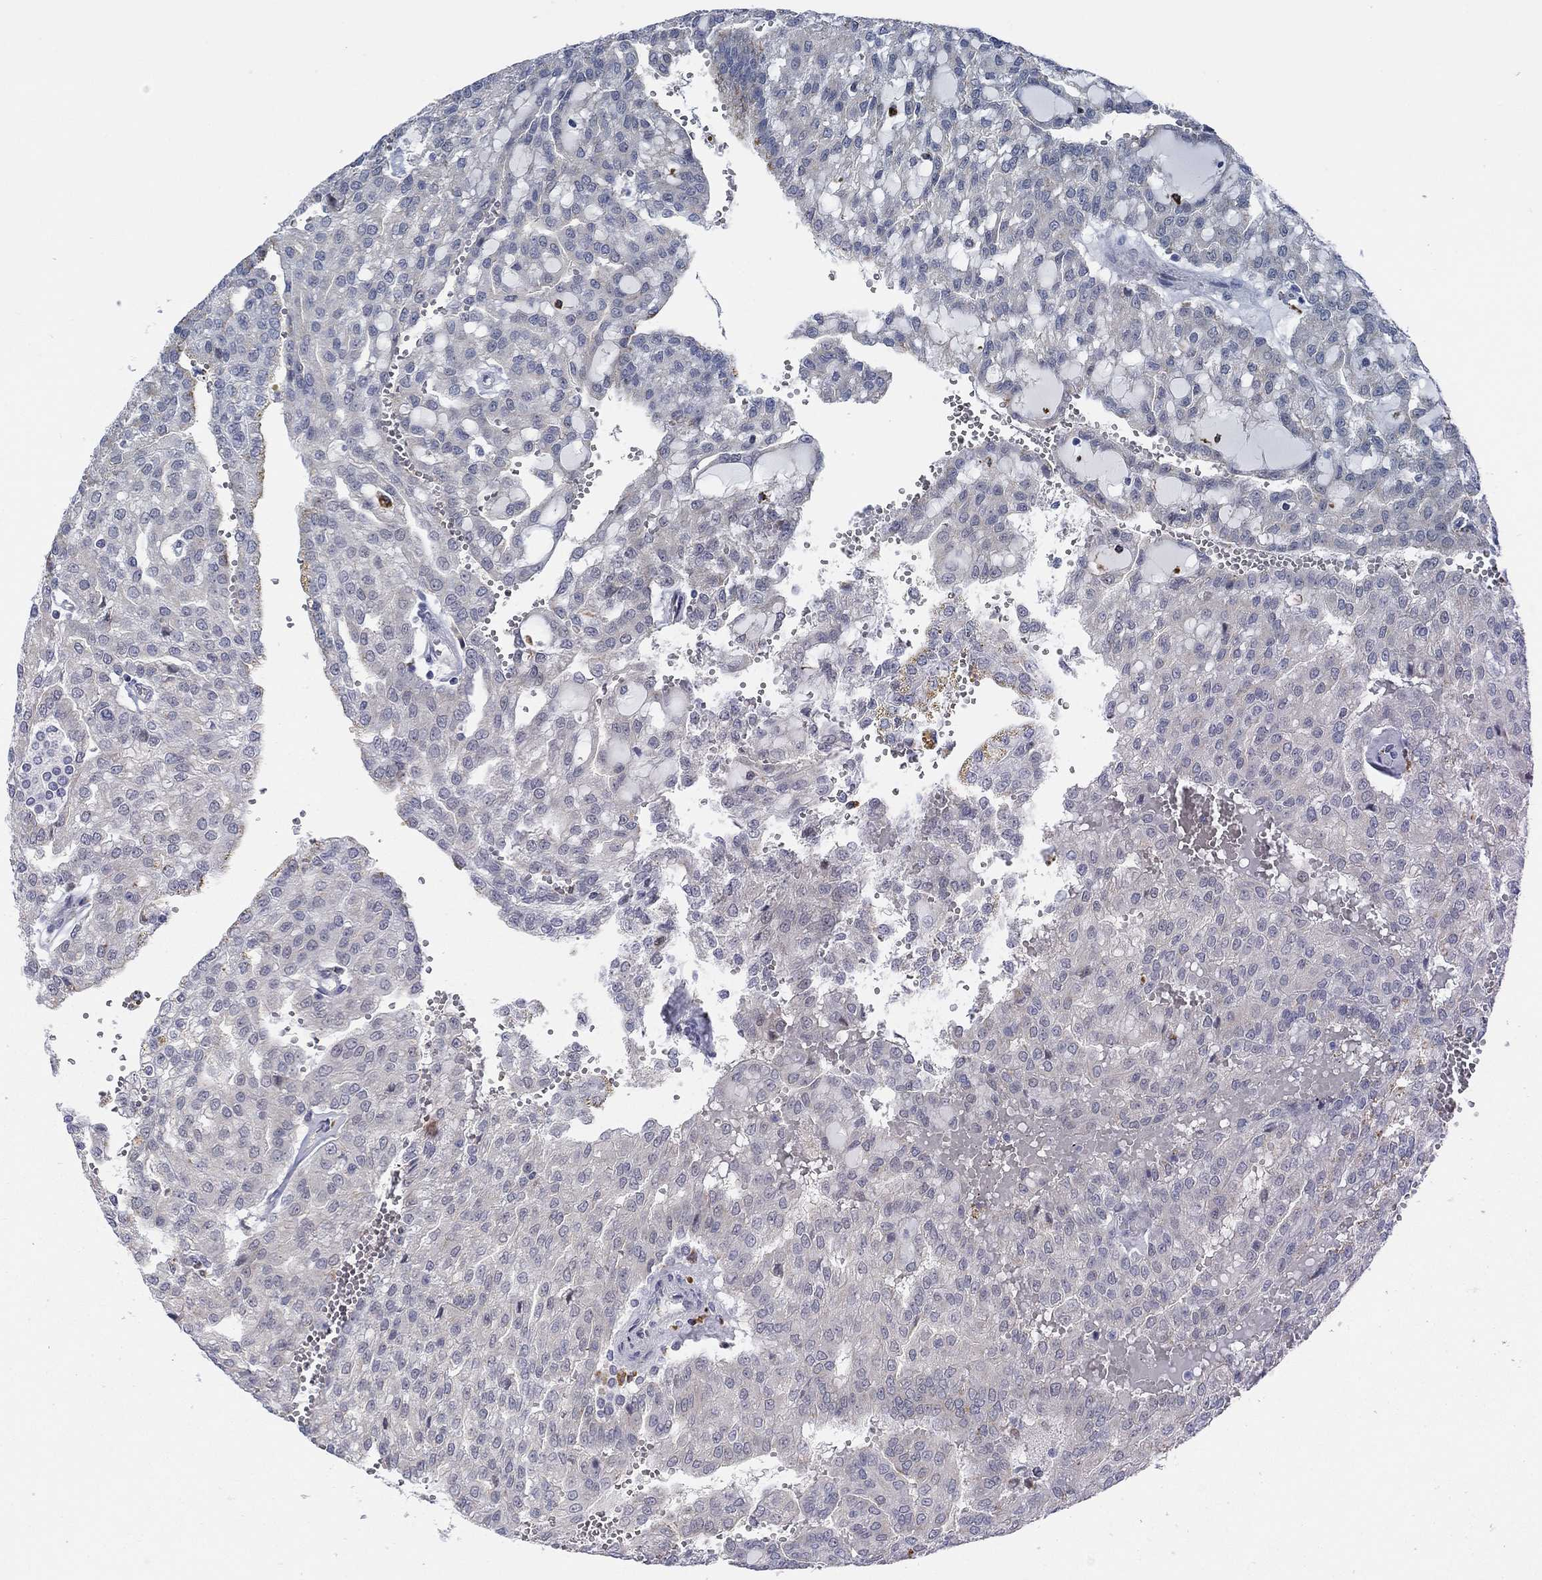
{"staining": {"intensity": "negative", "quantity": "none", "location": "none"}, "tissue": "renal cancer", "cell_type": "Tumor cells", "image_type": "cancer", "snomed": [{"axis": "morphology", "description": "Adenocarcinoma, NOS"}, {"axis": "topography", "description": "Kidney"}], "caption": "Renal cancer was stained to show a protein in brown. There is no significant positivity in tumor cells.", "gene": "DNAL1", "patient": {"sex": "male", "age": 63}}